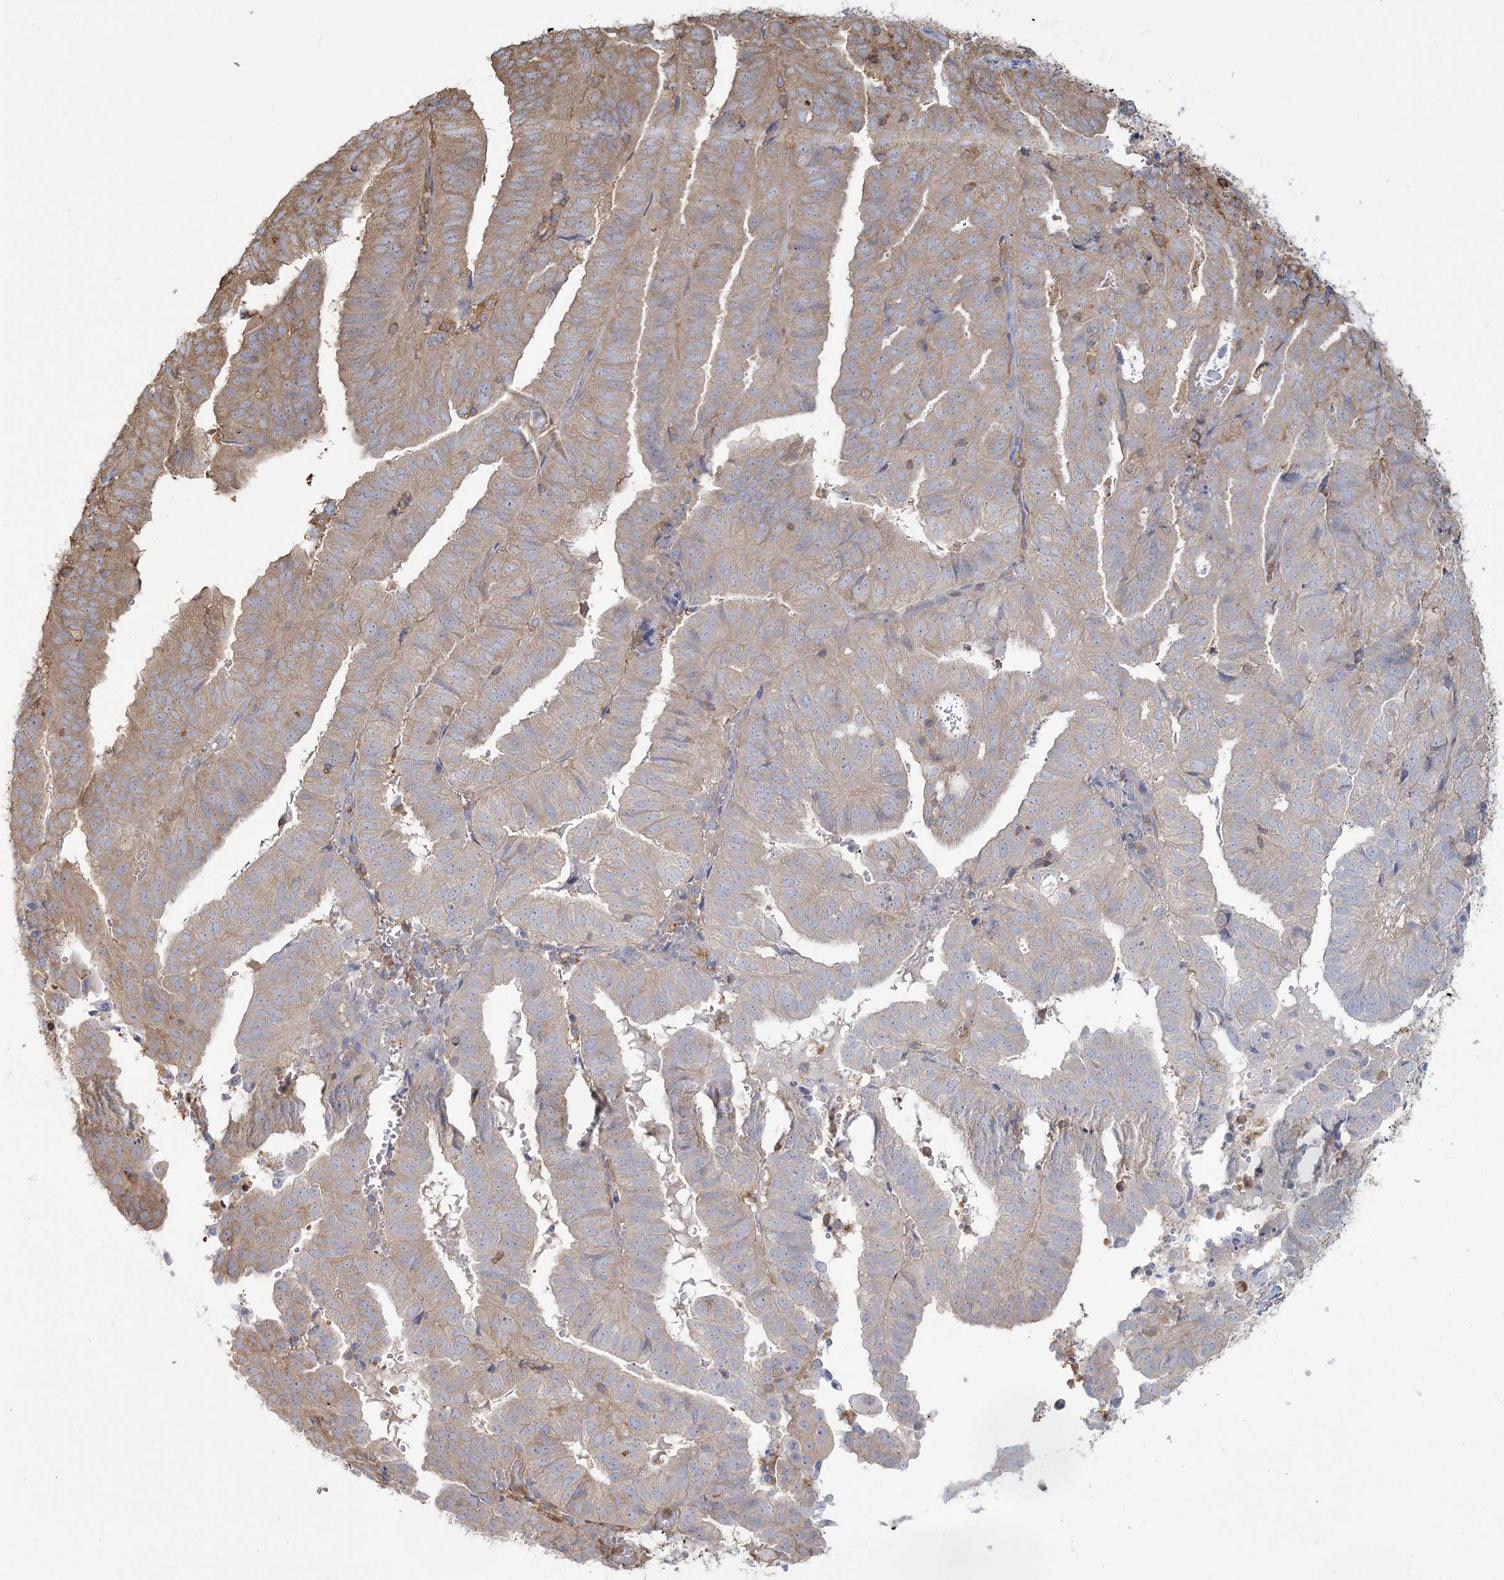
{"staining": {"intensity": "moderate", "quantity": "25%-75%", "location": "cytoplasmic/membranous"}, "tissue": "endometrial cancer", "cell_type": "Tumor cells", "image_type": "cancer", "snomed": [{"axis": "morphology", "description": "Adenocarcinoma, NOS"}, {"axis": "topography", "description": "Uterus"}], "caption": "Immunohistochemistry (IHC) micrograph of neoplastic tissue: endometrial cancer stained using immunohistochemistry reveals medium levels of moderate protein expression localized specifically in the cytoplasmic/membranous of tumor cells, appearing as a cytoplasmic/membranous brown color.", "gene": "ANKS1A", "patient": {"sex": "female", "age": 77}}